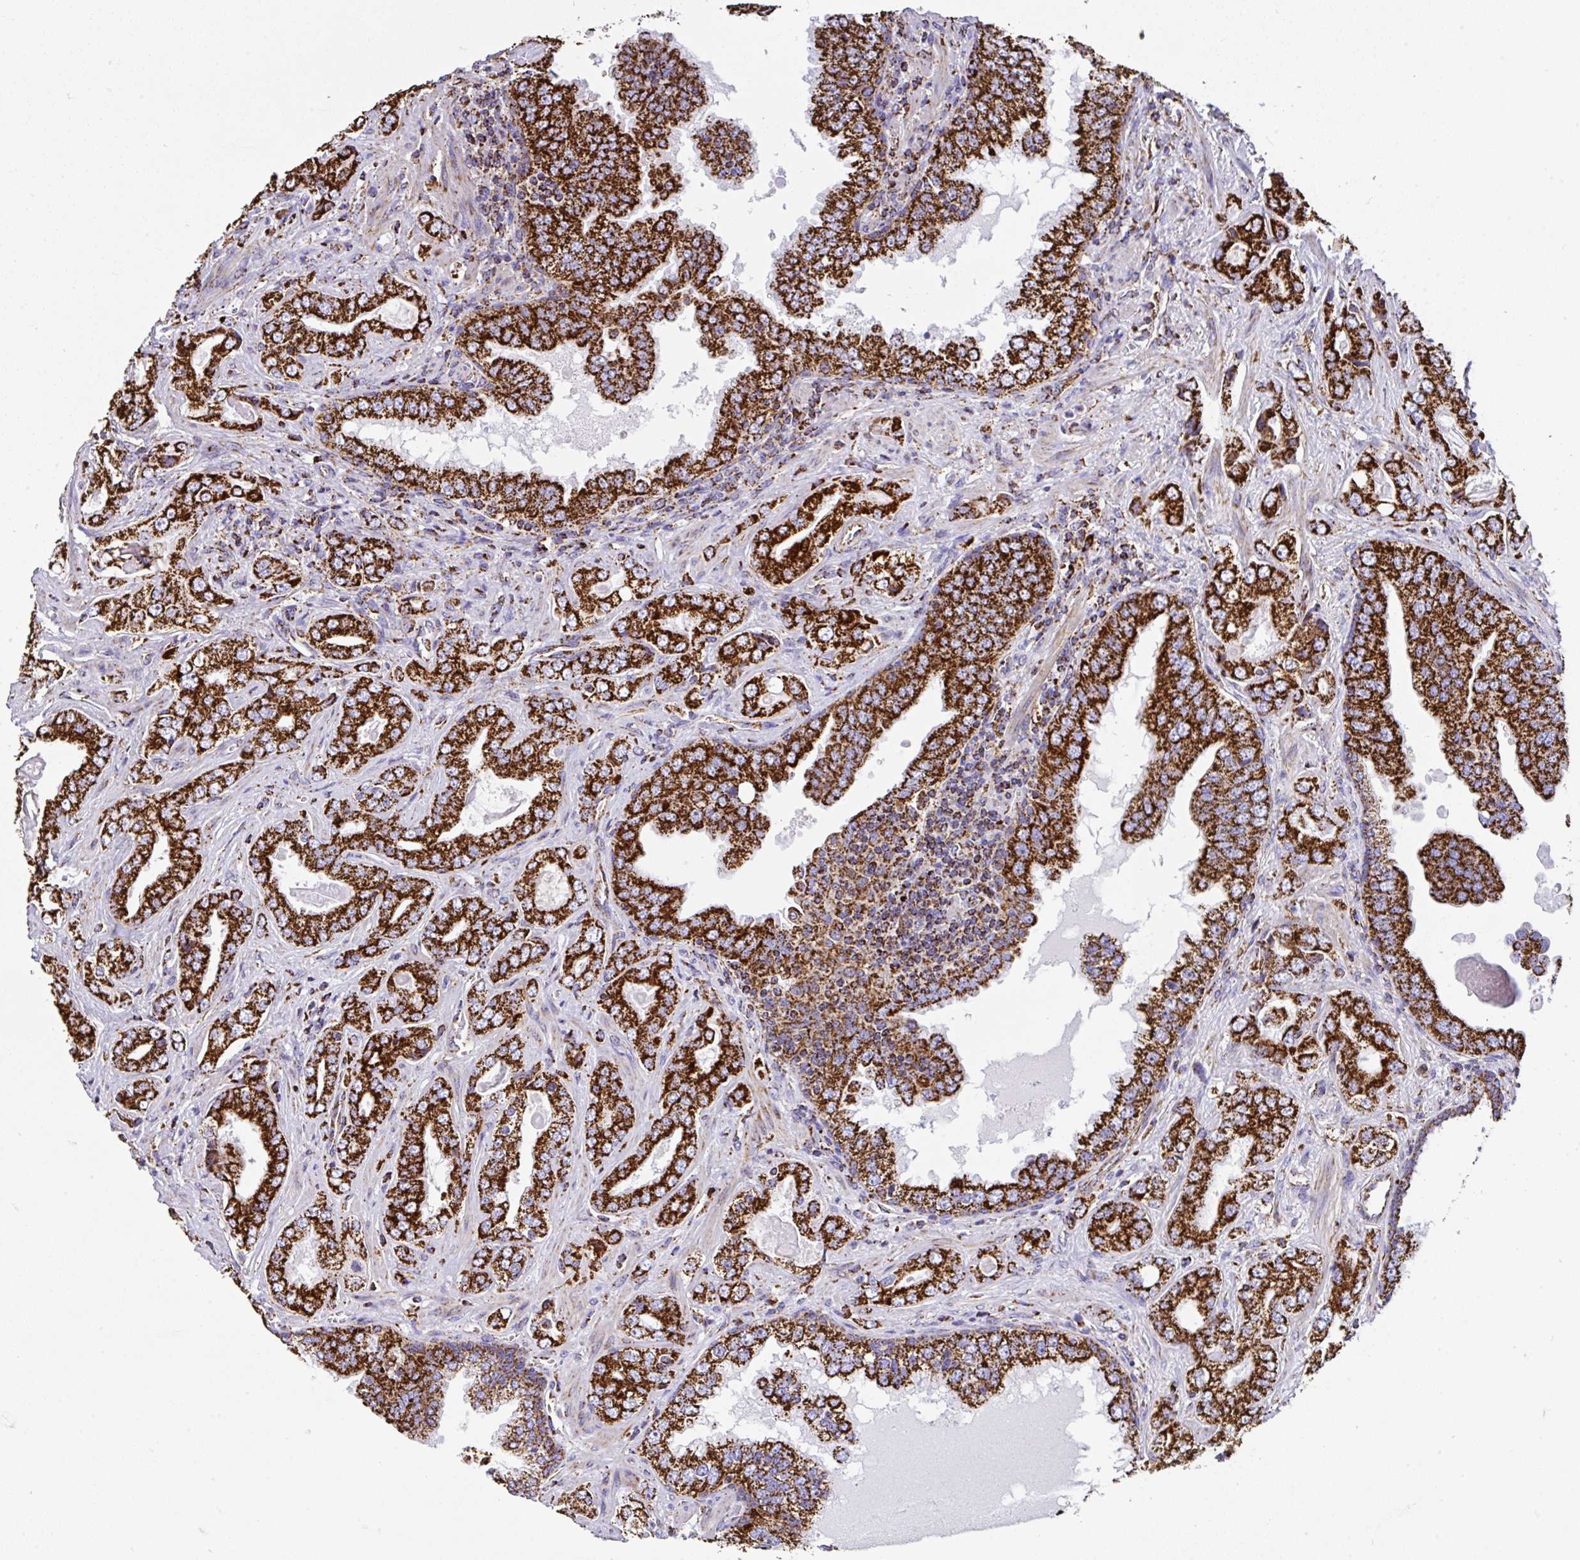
{"staining": {"intensity": "strong", "quantity": ">75%", "location": "cytoplasmic/membranous"}, "tissue": "prostate cancer", "cell_type": "Tumor cells", "image_type": "cancer", "snomed": [{"axis": "morphology", "description": "Adenocarcinoma, High grade"}, {"axis": "topography", "description": "Prostate"}], "caption": "Protein expression analysis of human prostate cancer reveals strong cytoplasmic/membranous staining in approximately >75% of tumor cells.", "gene": "ANKRD33B", "patient": {"sex": "male", "age": 67}}